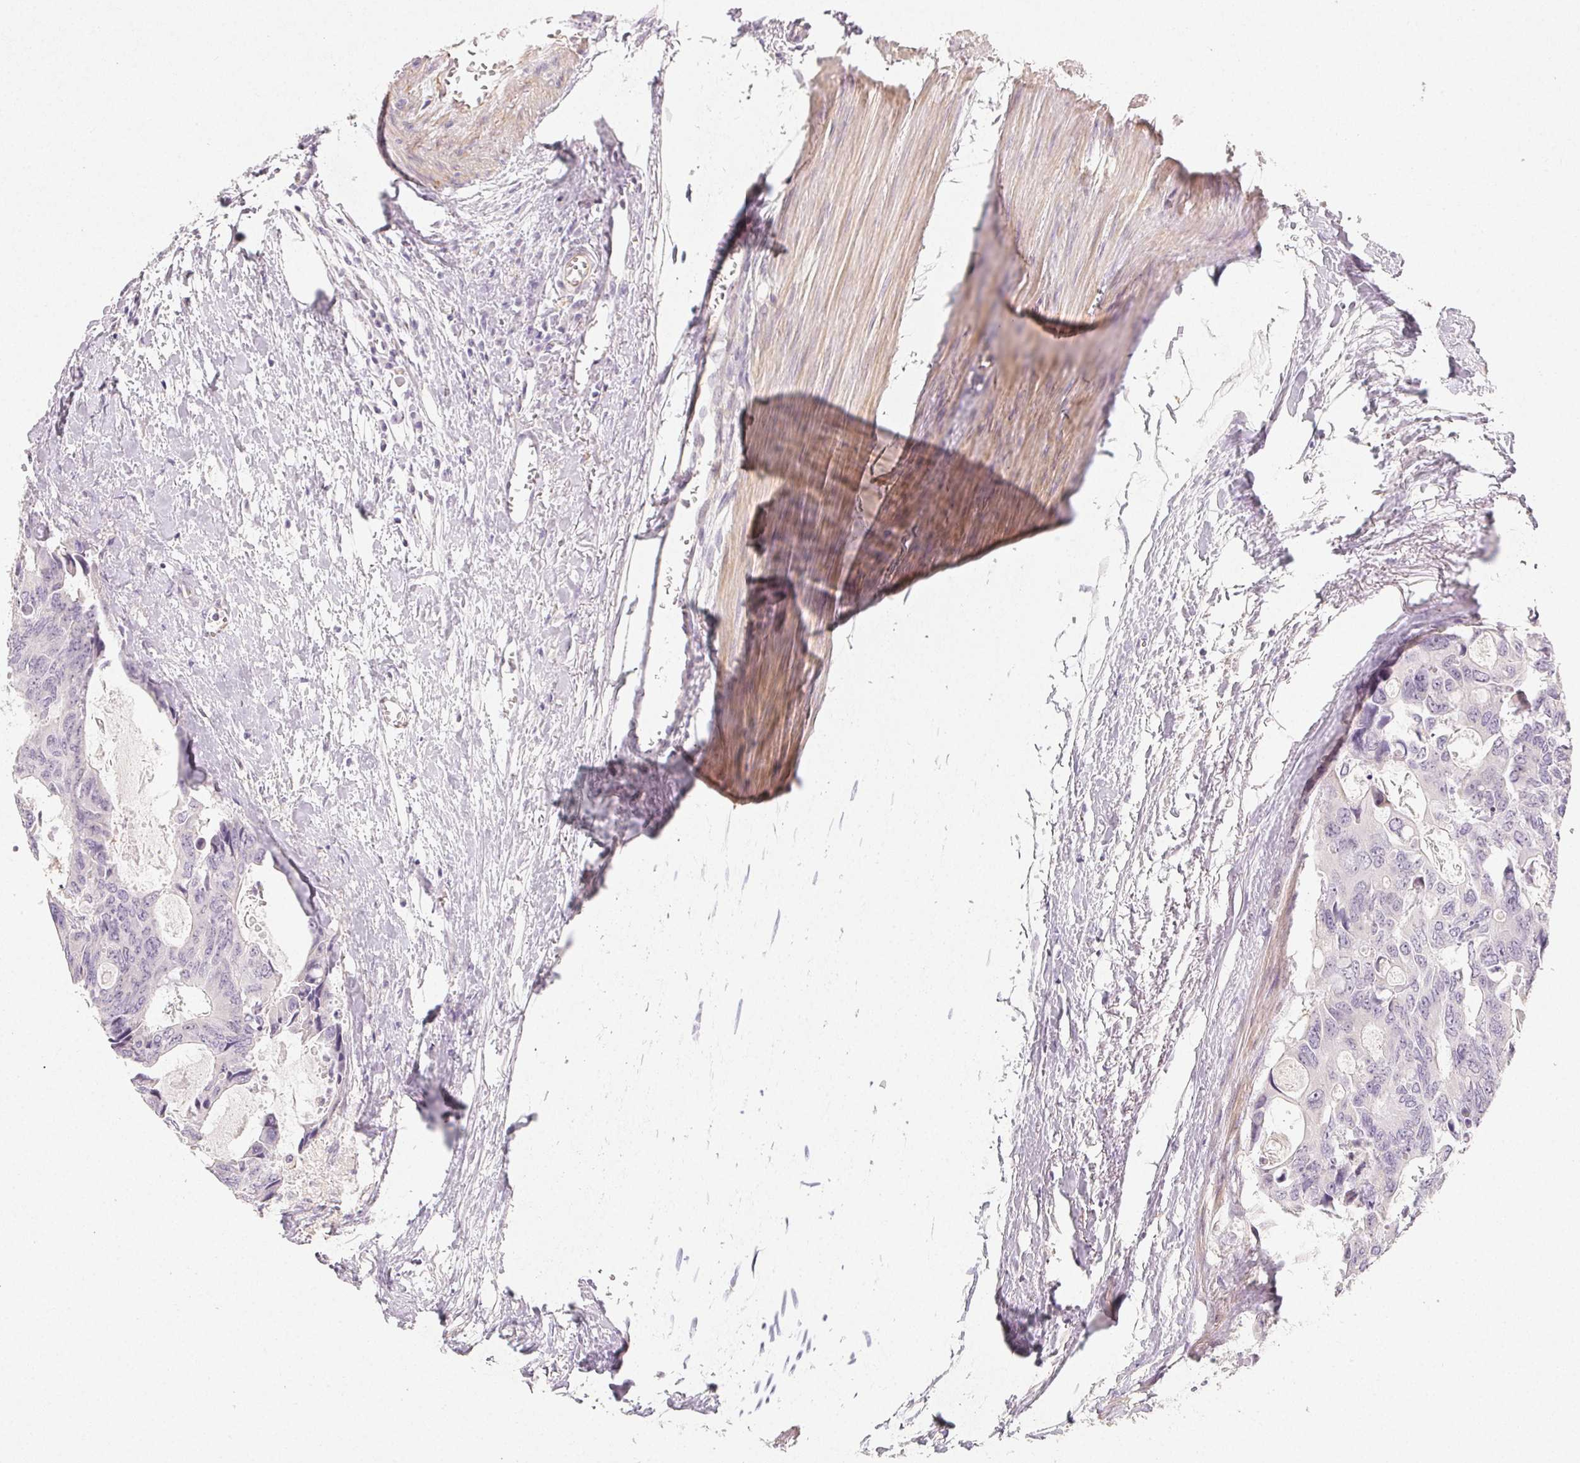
{"staining": {"intensity": "negative", "quantity": "none", "location": "none"}, "tissue": "colorectal cancer", "cell_type": "Tumor cells", "image_type": "cancer", "snomed": [{"axis": "morphology", "description": "Adenocarcinoma, NOS"}, {"axis": "topography", "description": "Rectum"}], "caption": "Immunohistochemical staining of human colorectal adenocarcinoma demonstrates no significant staining in tumor cells. Nuclei are stained in blue.", "gene": "LRRC23", "patient": {"sex": "male", "age": 76}}